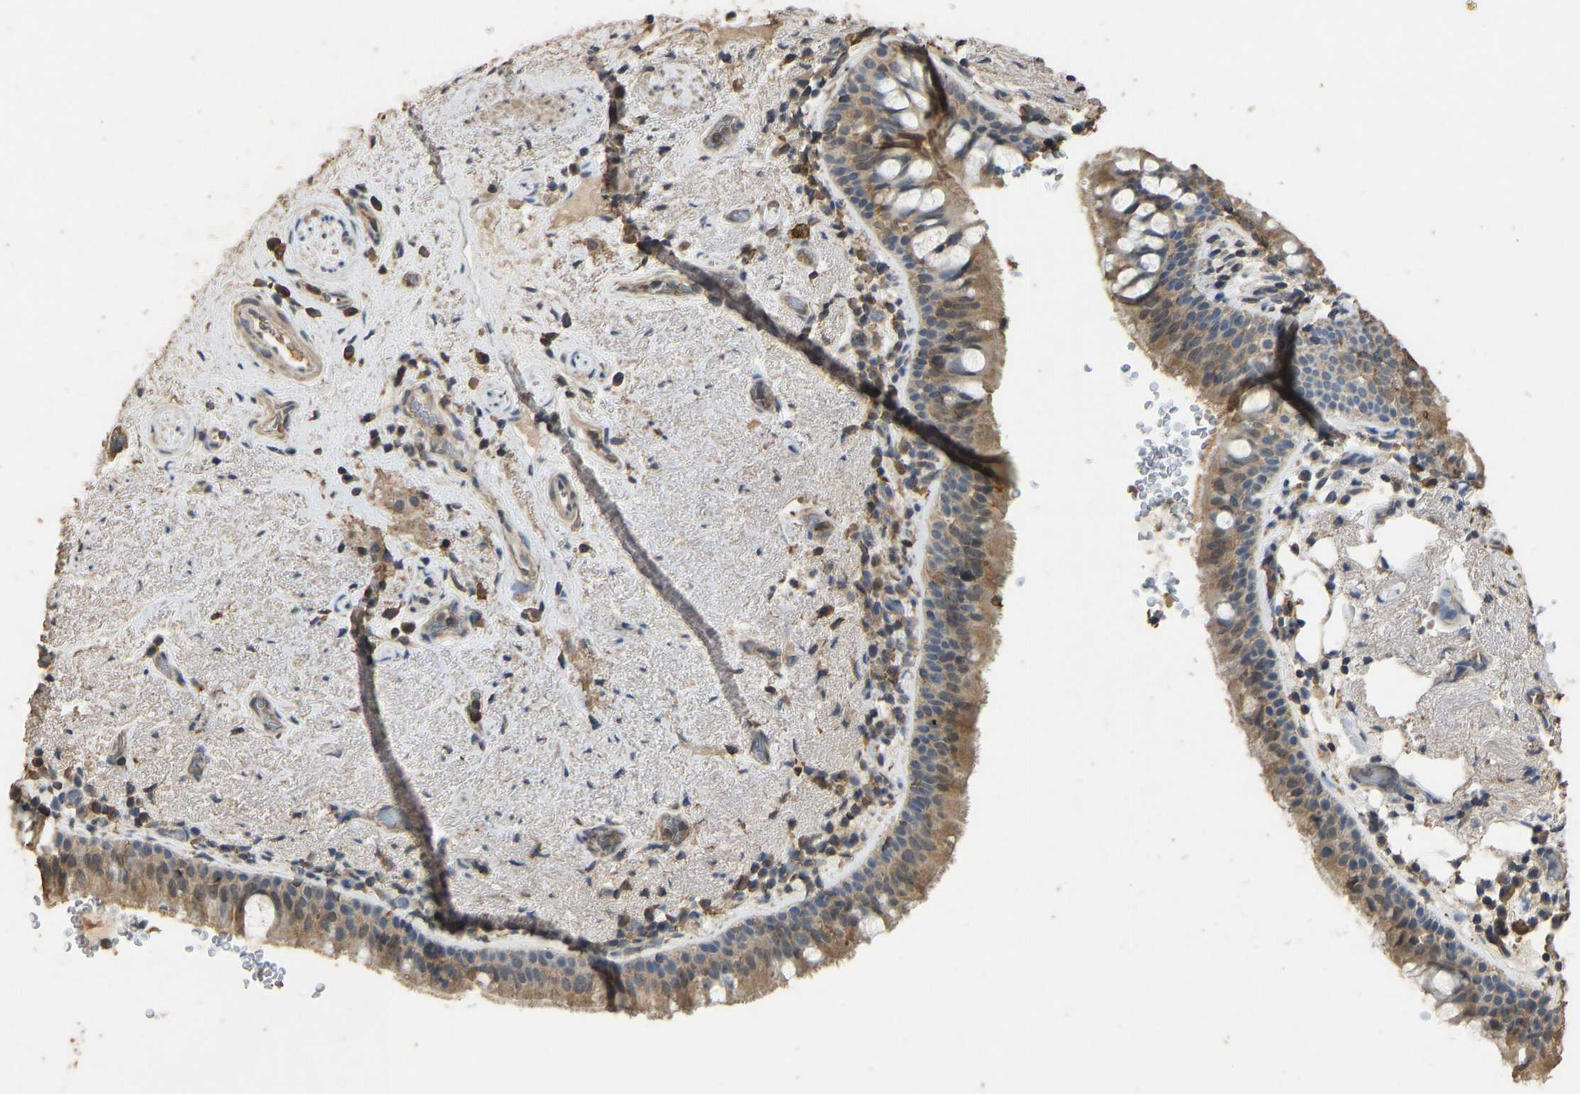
{"staining": {"intensity": "moderate", "quantity": ">75%", "location": "cytoplasmic/membranous"}, "tissue": "bronchus", "cell_type": "Respiratory epithelial cells", "image_type": "normal", "snomed": [{"axis": "morphology", "description": "Normal tissue, NOS"}, {"axis": "morphology", "description": "Inflammation, NOS"}, {"axis": "topography", "description": "Cartilage tissue"}, {"axis": "topography", "description": "Bronchus"}], "caption": "Immunohistochemistry (IHC) image of benign bronchus: human bronchus stained using IHC exhibits medium levels of moderate protein expression localized specifically in the cytoplasmic/membranous of respiratory epithelial cells, appearing as a cytoplasmic/membranous brown color.", "gene": "CIDEC", "patient": {"sex": "male", "age": 77}}